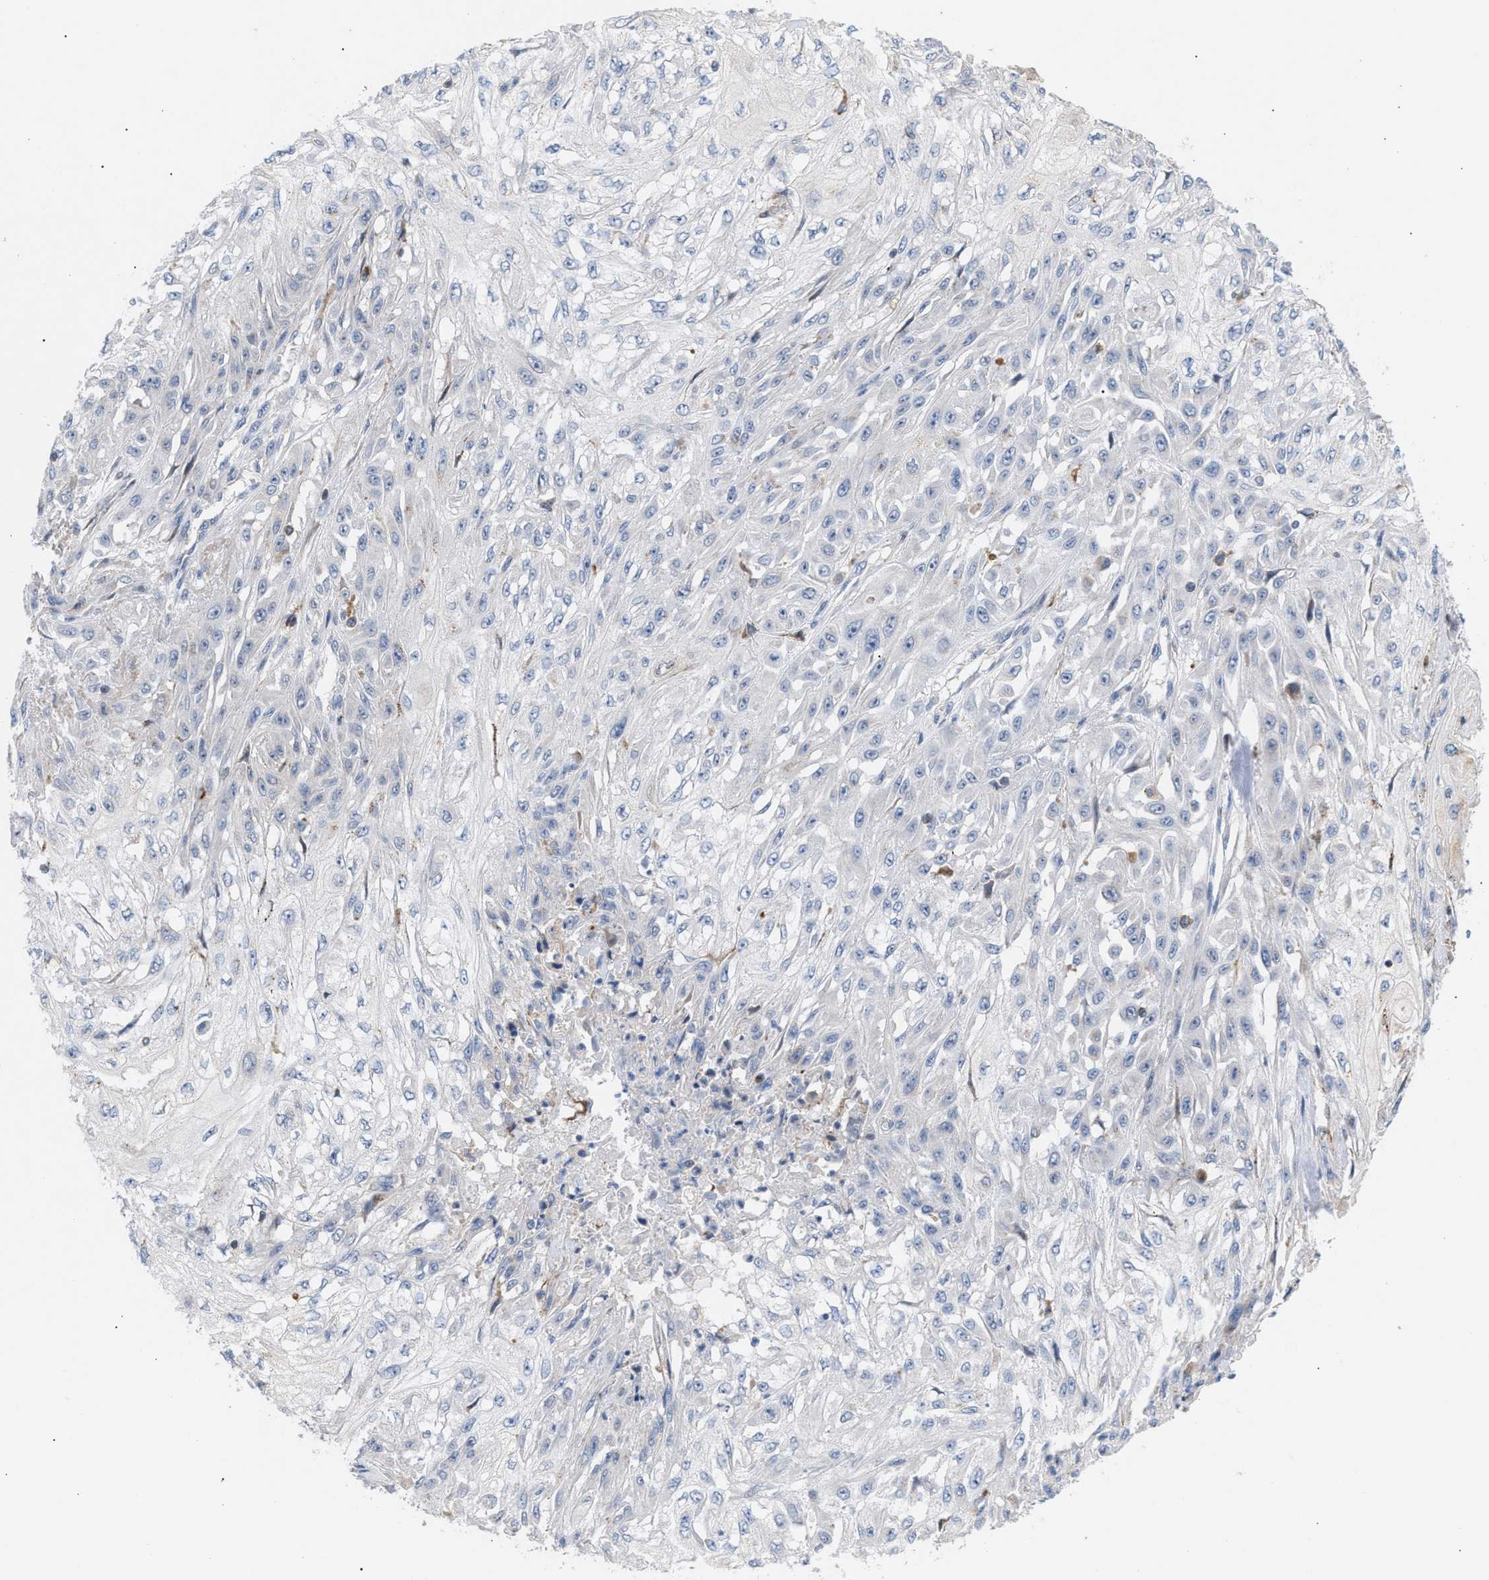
{"staining": {"intensity": "negative", "quantity": "none", "location": "none"}, "tissue": "skin cancer", "cell_type": "Tumor cells", "image_type": "cancer", "snomed": [{"axis": "morphology", "description": "Squamous cell carcinoma, NOS"}, {"axis": "morphology", "description": "Squamous cell carcinoma, metastatic, NOS"}, {"axis": "topography", "description": "Skin"}, {"axis": "topography", "description": "Lymph node"}], "caption": "An image of metastatic squamous cell carcinoma (skin) stained for a protein exhibits no brown staining in tumor cells.", "gene": "MBTD1", "patient": {"sex": "male", "age": 75}}